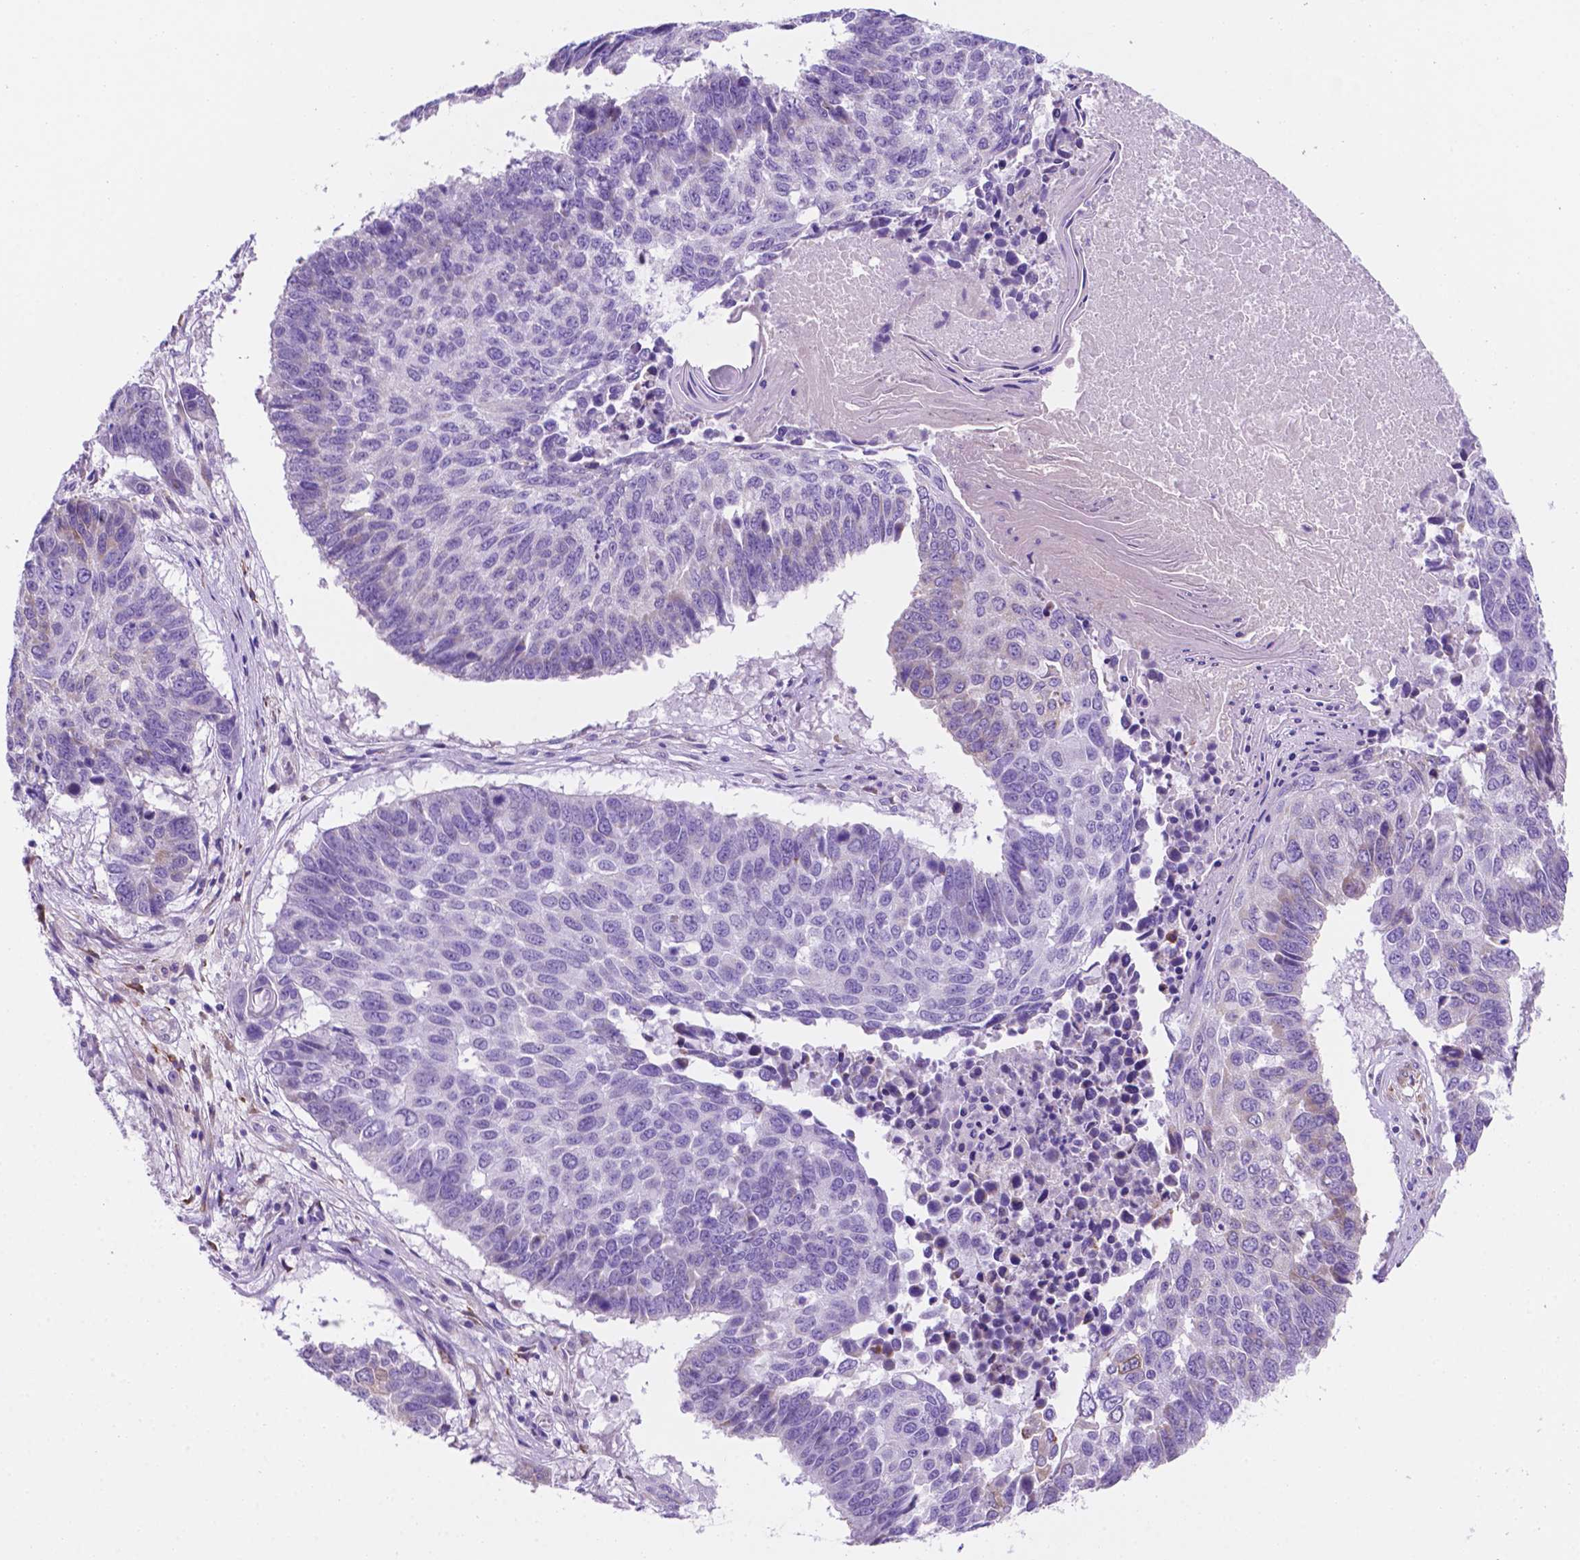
{"staining": {"intensity": "negative", "quantity": "none", "location": "none"}, "tissue": "lung cancer", "cell_type": "Tumor cells", "image_type": "cancer", "snomed": [{"axis": "morphology", "description": "Squamous cell carcinoma, NOS"}, {"axis": "topography", "description": "Lung"}], "caption": "High magnification brightfield microscopy of squamous cell carcinoma (lung) stained with DAB (brown) and counterstained with hematoxylin (blue): tumor cells show no significant expression. (DAB (3,3'-diaminobenzidine) immunohistochemistry (IHC) visualized using brightfield microscopy, high magnification).", "gene": "CEACAM7", "patient": {"sex": "male", "age": 73}}